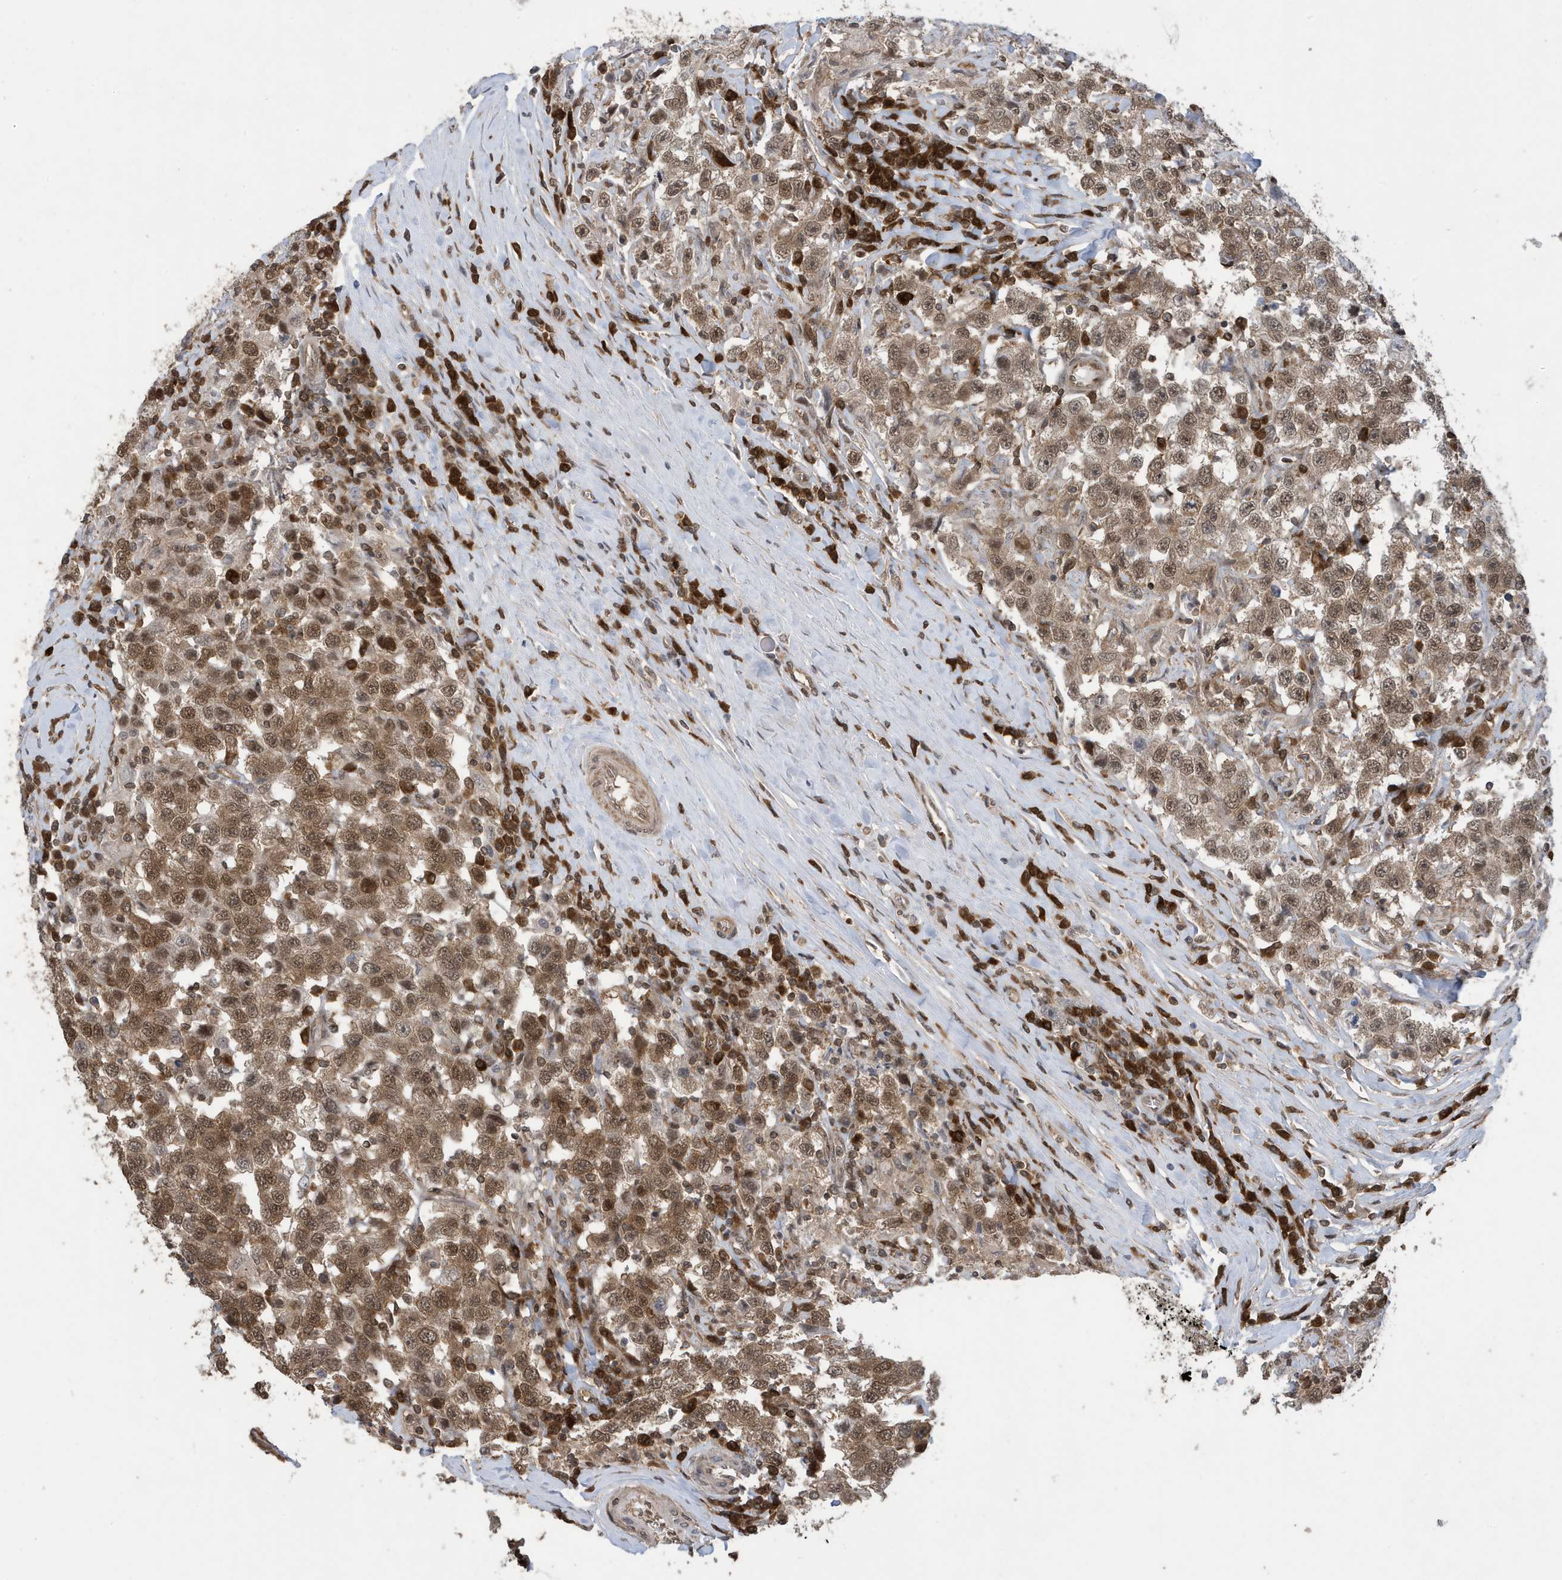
{"staining": {"intensity": "moderate", "quantity": ">75%", "location": "cytoplasmic/membranous,nuclear"}, "tissue": "testis cancer", "cell_type": "Tumor cells", "image_type": "cancer", "snomed": [{"axis": "morphology", "description": "Seminoma, NOS"}, {"axis": "topography", "description": "Testis"}], "caption": "Tumor cells reveal medium levels of moderate cytoplasmic/membranous and nuclear expression in about >75% of cells in testis seminoma.", "gene": "UBQLN1", "patient": {"sex": "male", "age": 41}}